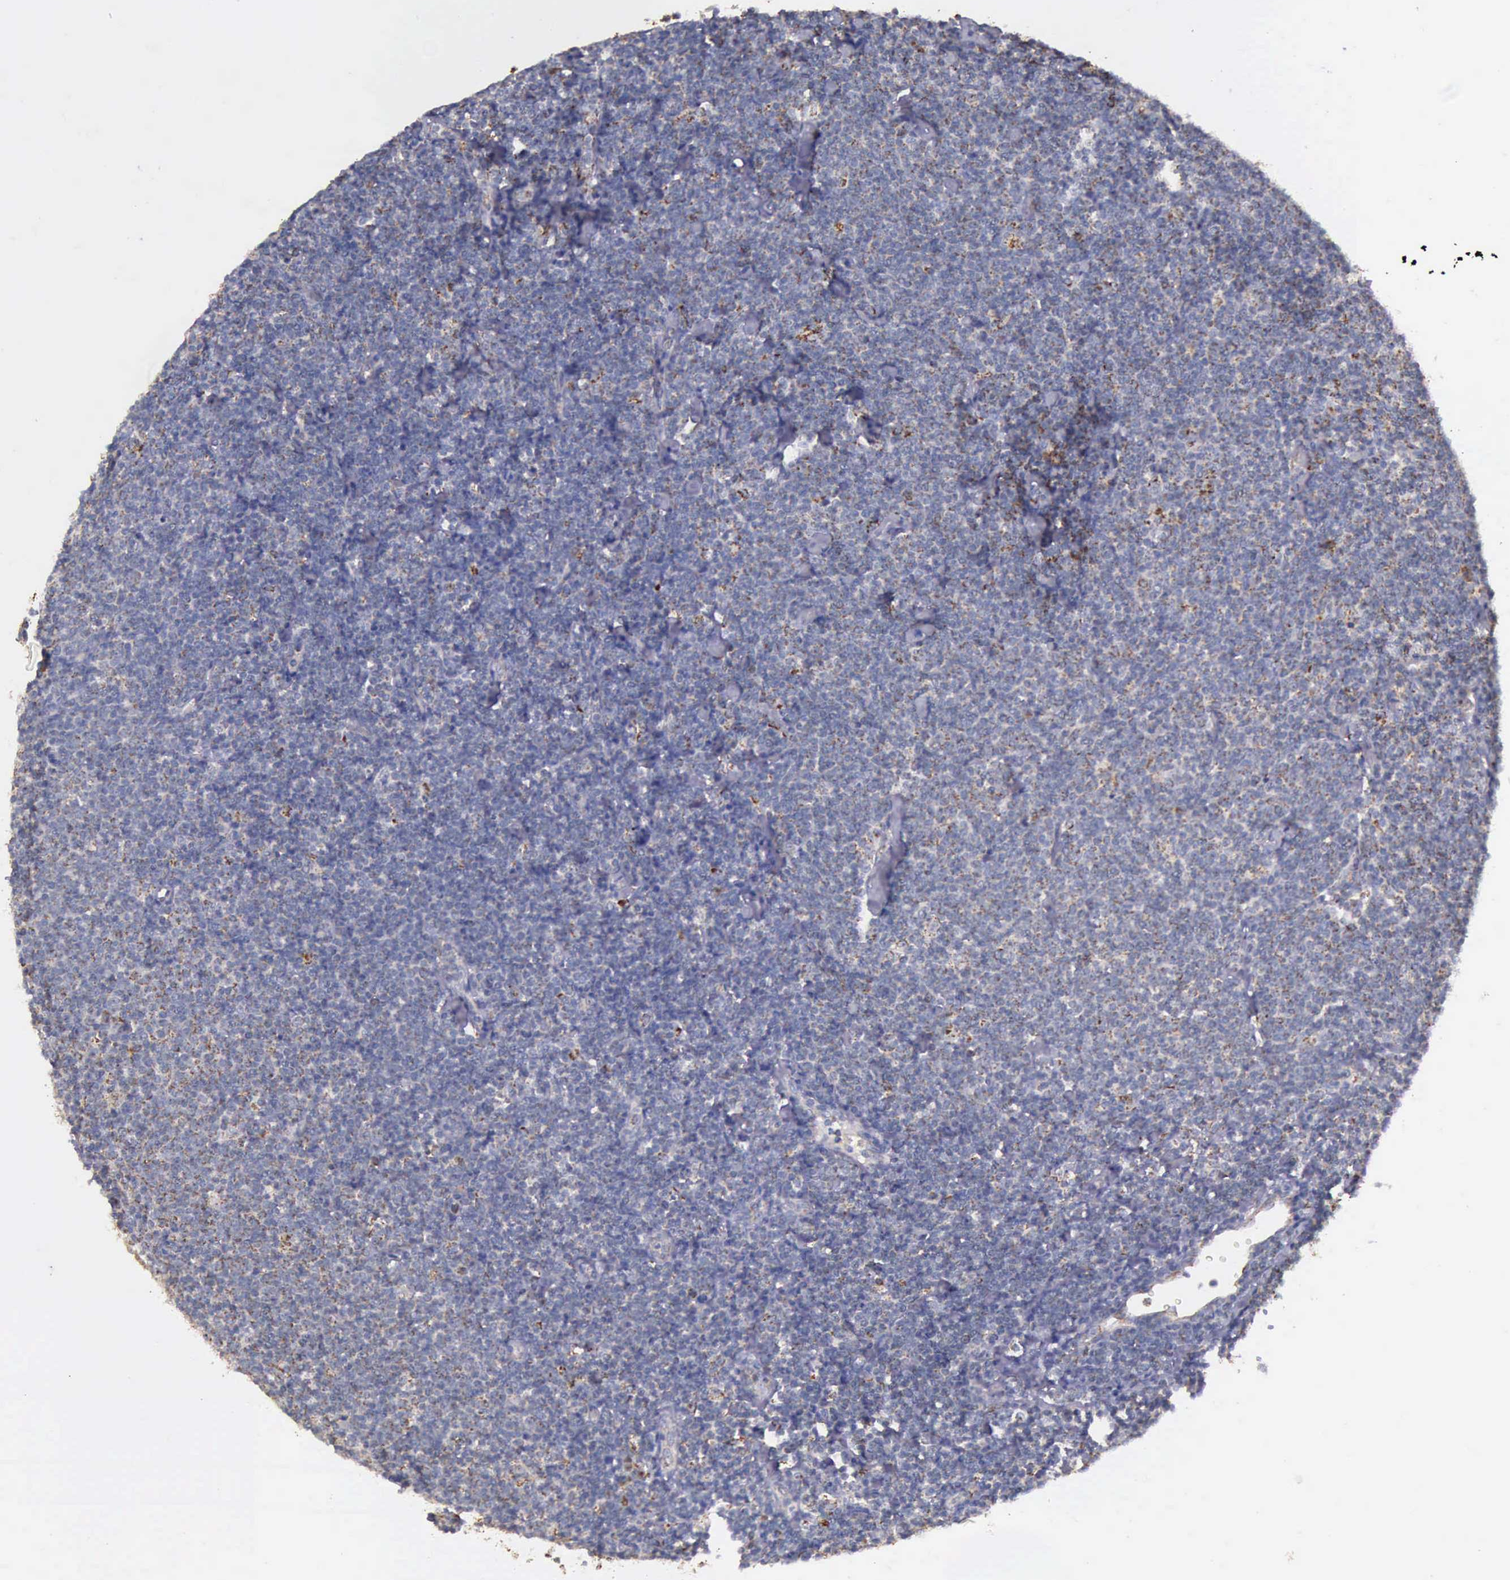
{"staining": {"intensity": "moderate", "quantity": "<25%", "location": "cytoplasmic/membranous"}, "tissue": "lymphoma", "cell_type": "Tumor cells", "image_type": "cancer", "snomed": [{"axis": "morphology", "description": "Malignant lymphoma, non-Hodgkin's type, Low grade"}, {"axis": "topography", "description": "Lymph node"}], "caption": "Immunohistochemical staining of low-grade malignant lymphoma, non-Hodgkin's type demonstrates moderate cytoplasmic/membranous protein positivity in approximately <25% of tumor cells.", "gene": "TXN2", "patient": {"sex": "male", "age": 65}}